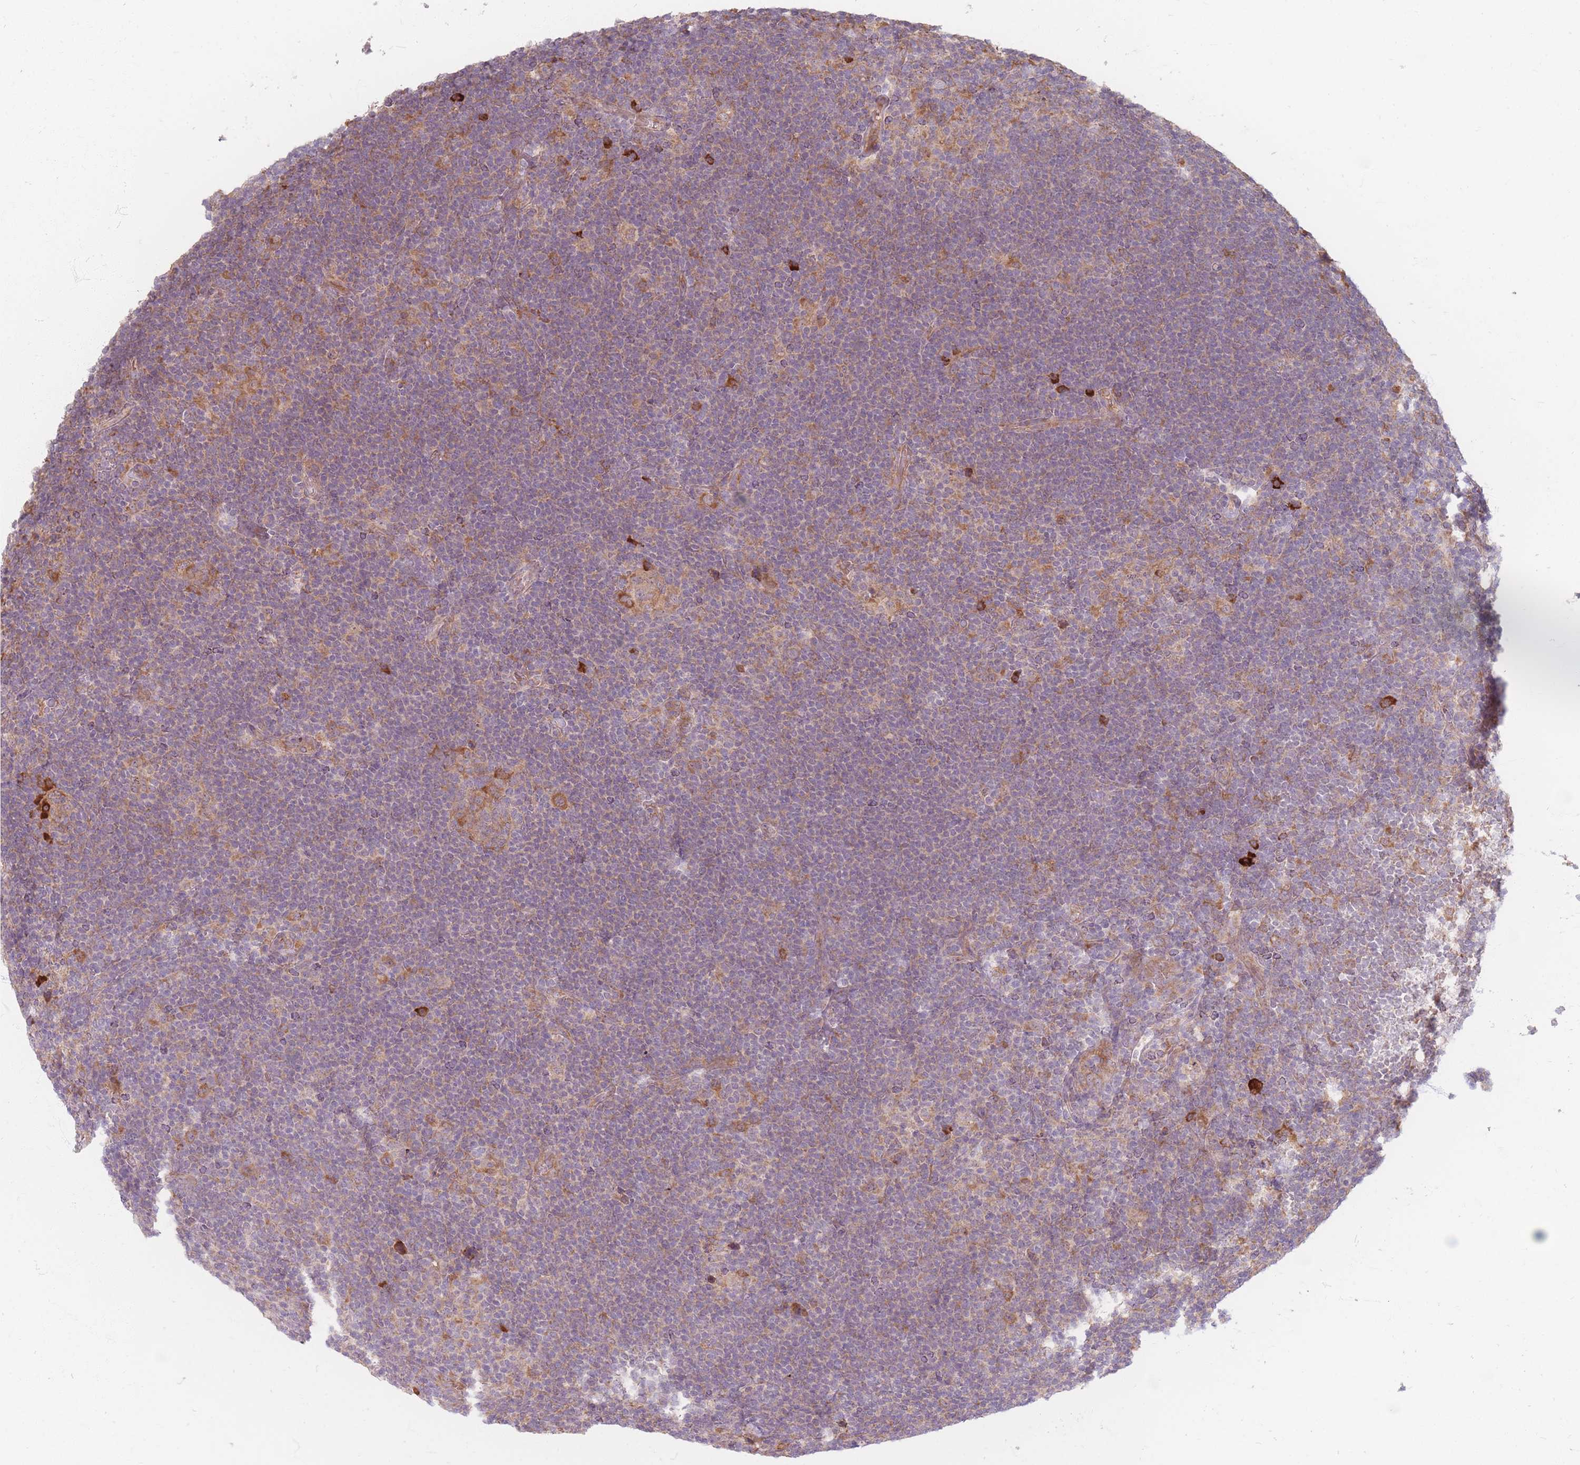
{"staining": {"intensity": "moderate", "quantity": "25%-75%", "location": "cytoplasmic/membranous"}, "tissue": "lymphoma", "cell_type": "Tumor cells", "image_type": "cancer", "snomed": [{"axis": "morphology", "description": "Hodgkin's disease, NOS"}, {"axis": "topography", "description": "Lymph node"}], "caption": "Immunohistochemistry (IHC) of lymphoma exhibits medium levels of moderate cytoplasmic/membranous staining in about 25%-75% of tumor cells.", "gene": "SMIM14", "patient": {"sex": "female", "age": 57}}